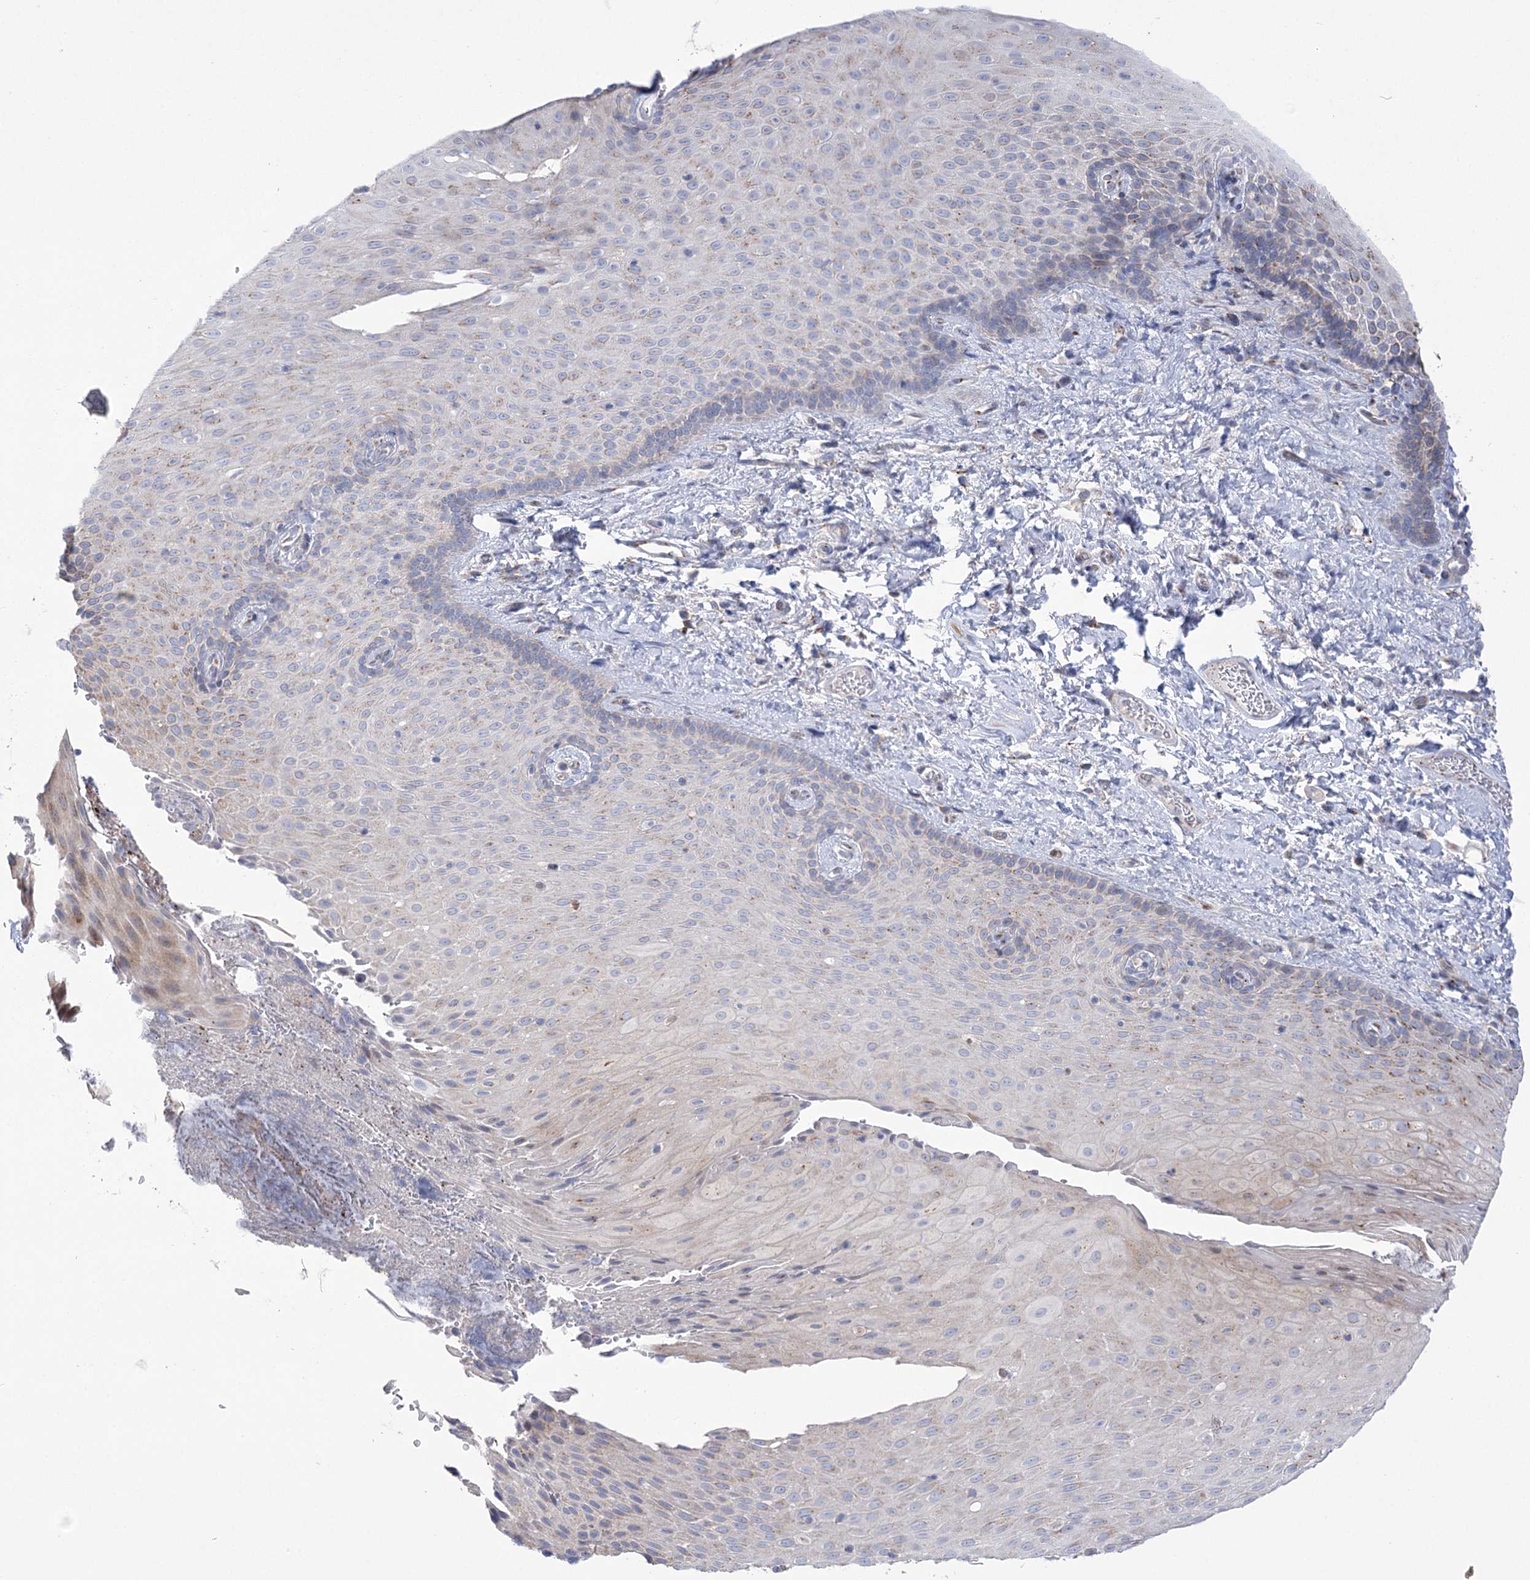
{"staining": {"intensity": "moderate", "quantity": "25%-75%", "location": "cytoplasmic/membranous"}, "tissue": "skin", "cell_type": "Epidermal cells", "image_type": "normal", "snomed": [{"axis": "morphology", "description": "Normal tissue, NOS"}, {"axis": "topography", "description": "Anal"}], "caption": "Human skin stained with a brown dye exhibits moderate cytoplasmic/membranous positive staining in about 25%-75% of epidermal cells.", "gene": "NME7", "patient": {"sex": "male", "age": 69}}